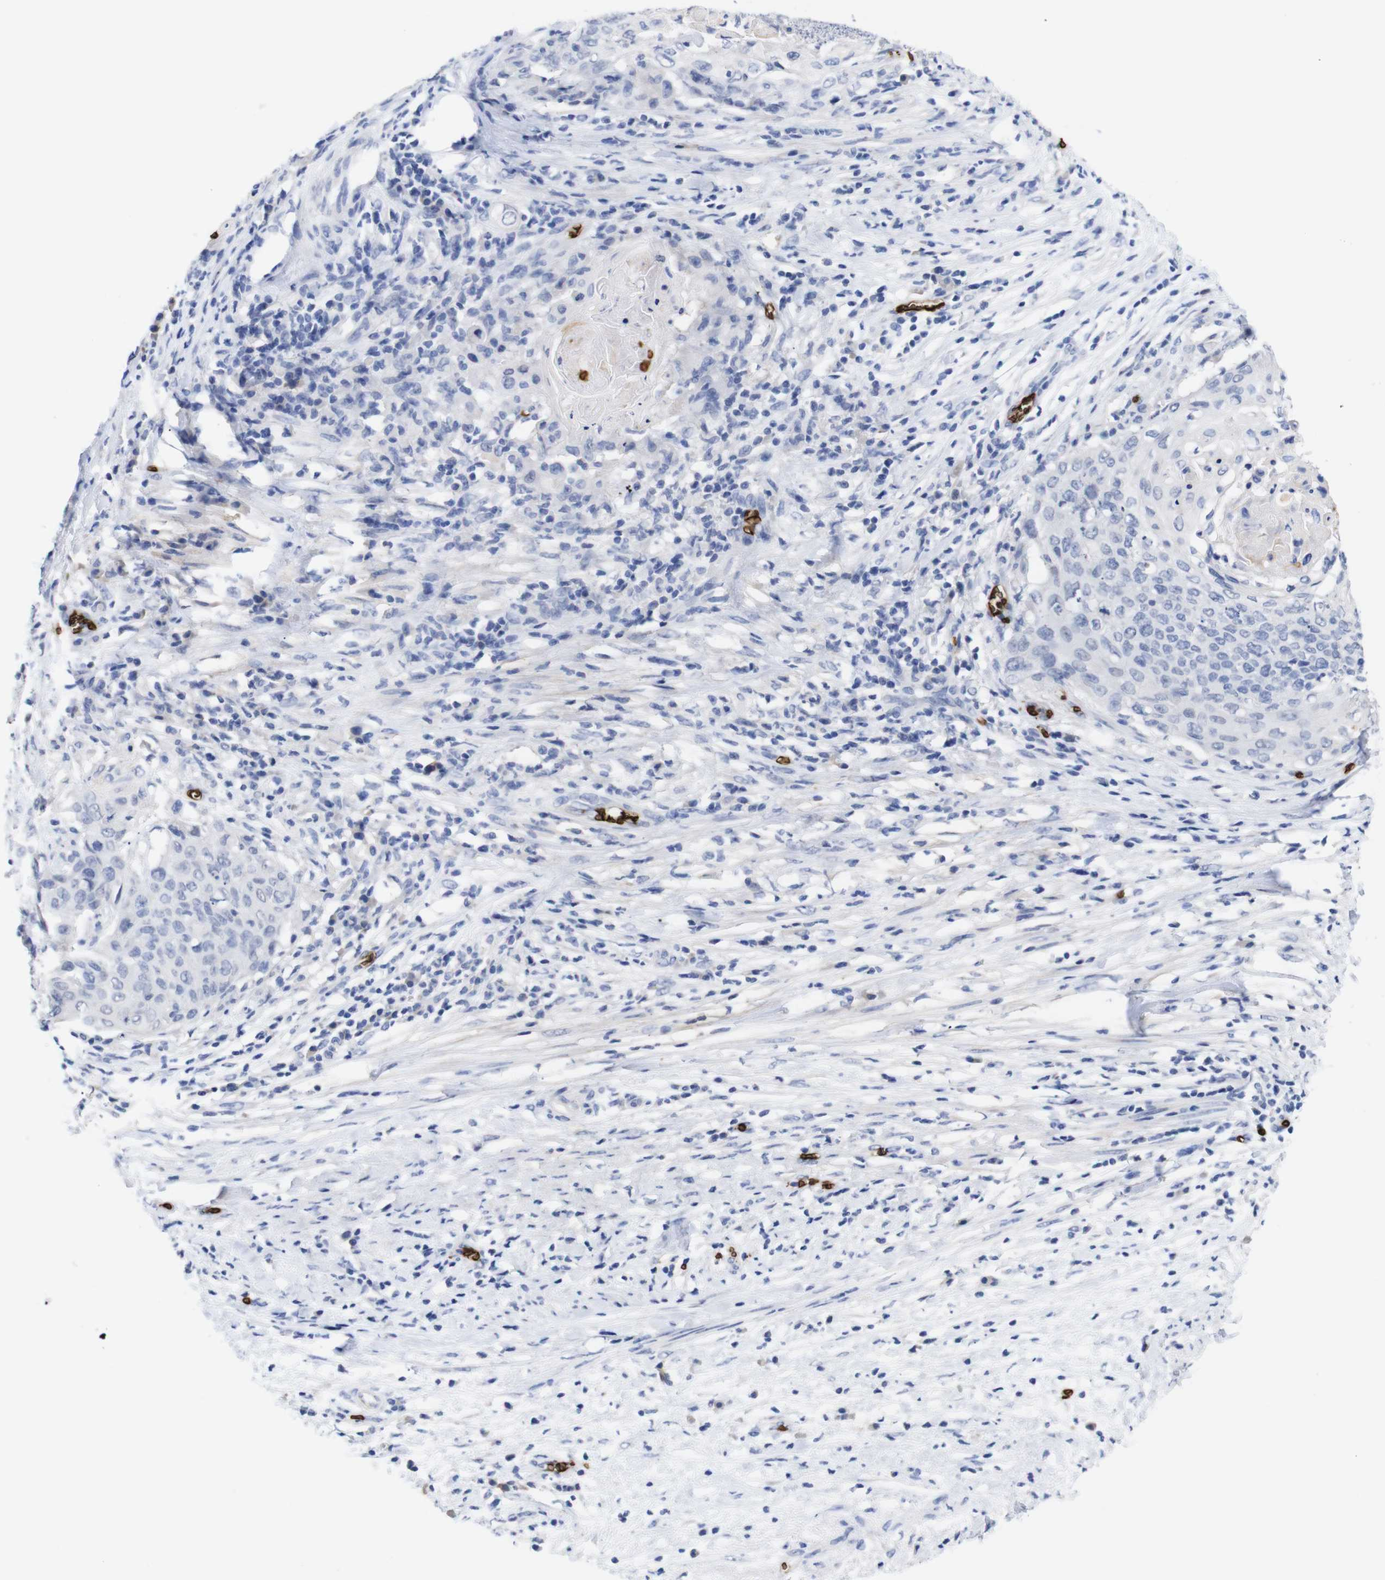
{"staining": {"intensity": "negative", "quantity": "none", "location": "none"}, "tissue": "cervical cancer", "cell_type": "Tumor cells", "image_type": "cancer", "snomed": [{"axis": "morphology", "description": "Squamous cell carcinoma, NOS"}, {"axis": "topography", "description": "Cervix"}], "caption": "Tumor cells show no significant protein positivity in cervical cancer (squamous cell carcinoma).", "gene": "S1PR2", "patient": {"sex": "female", "age": 39}}